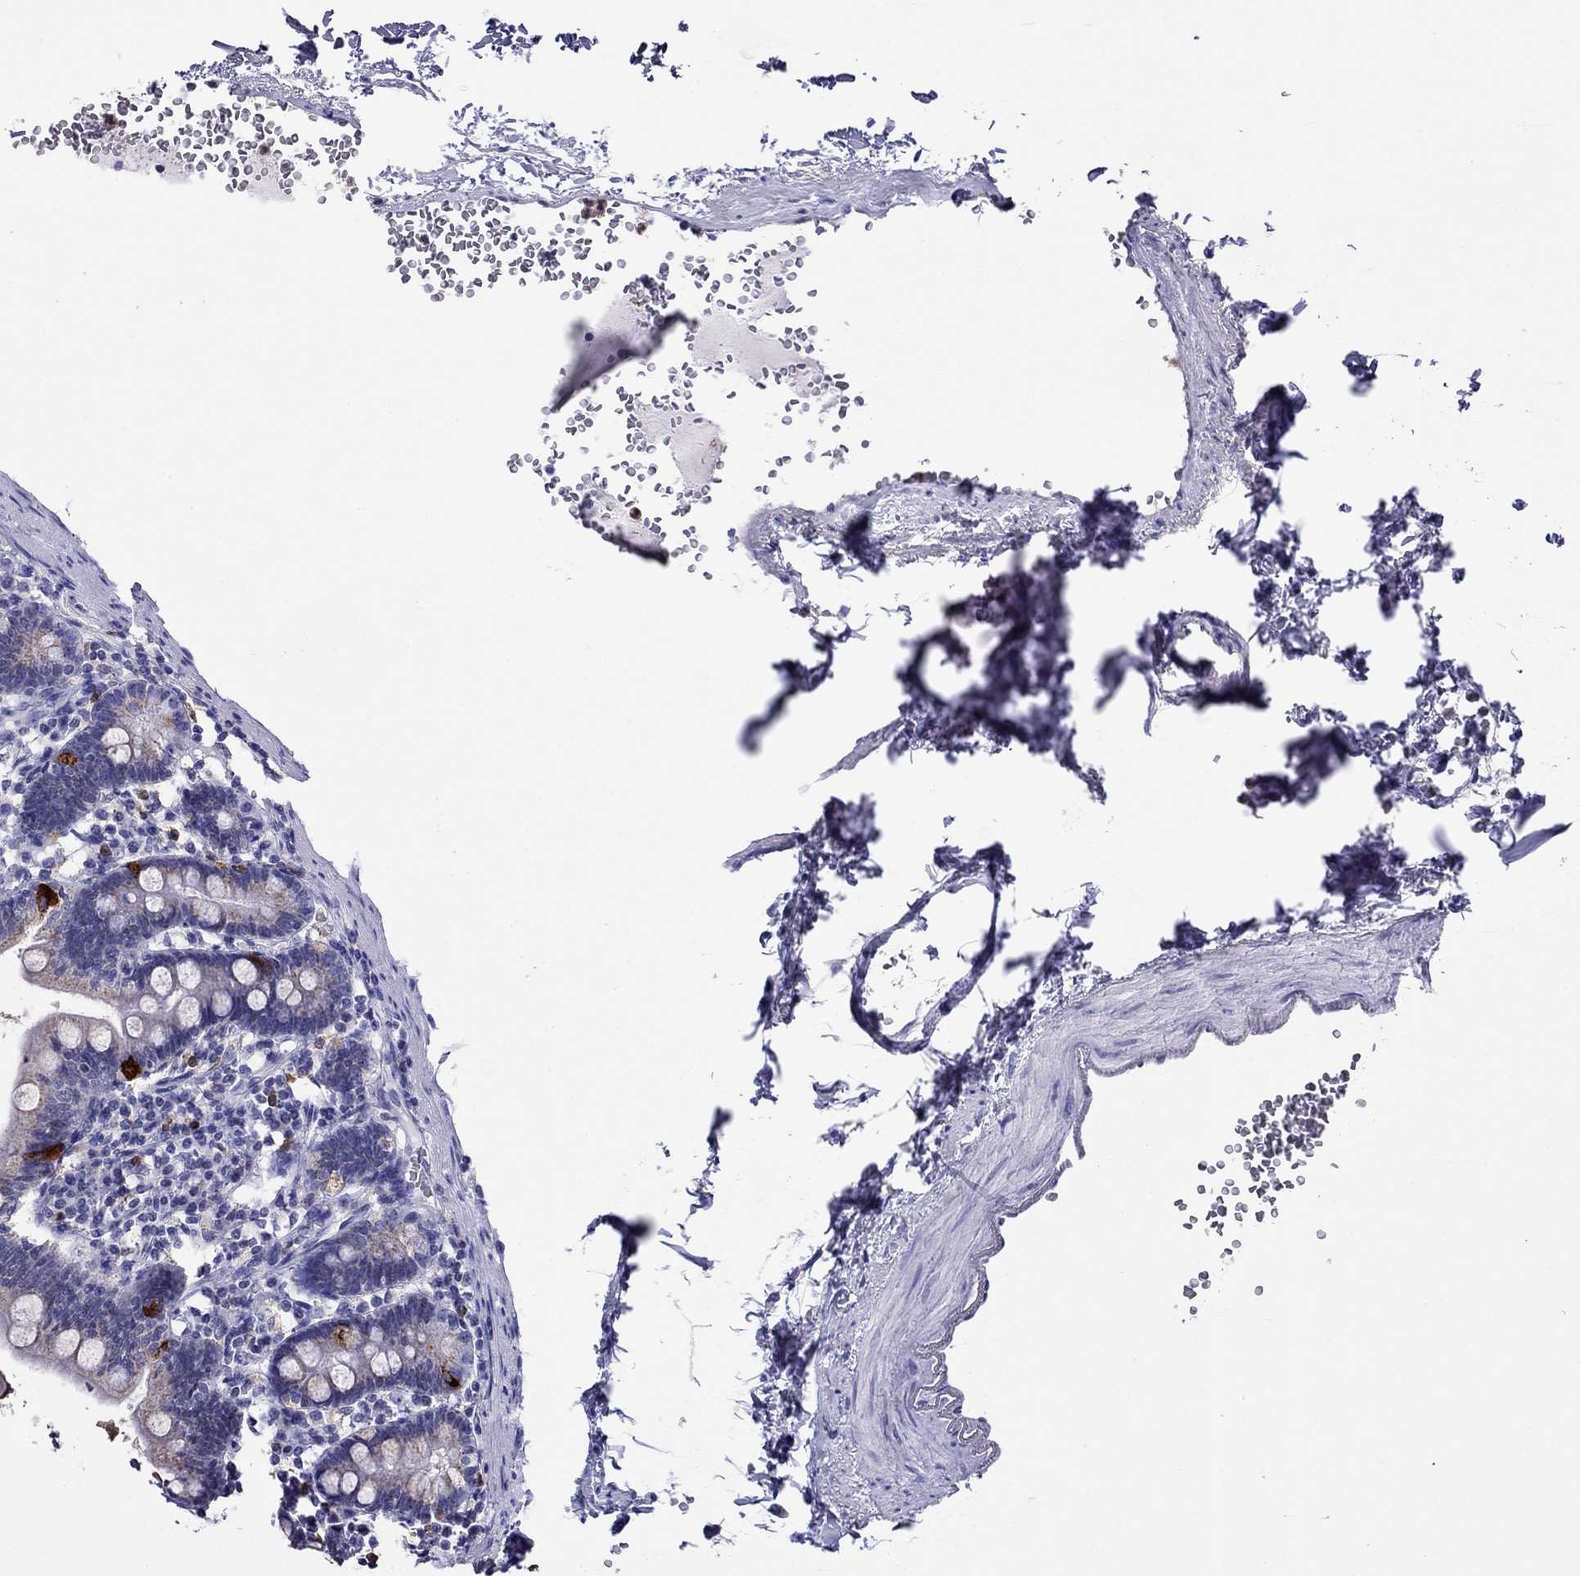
{"staining": {"intensity": "strong", "quantity": "<25%", "location": "cytoplasmic/membranous"}, "tissue": "duodenum", "cell_type": "Glandular cells", "image_type": "normal", "snomed": [{"axis": "morphology", "description": "Normal tissue, NOS"}, {"axis": "topography", "description": "Duodenum"}], "caption": "The immunohistochemical stain highlights strong cytoplasmic/membranous staining in glandular cells of benign duodenum. The staining was performed using DAB (3,3'-diaminobenzidine), with brown indicating positive protein expression. Nuclei are stained blue with hematoxylin.", "gene": "SCG2", "patient": {"sex": "female", "age": 67}}